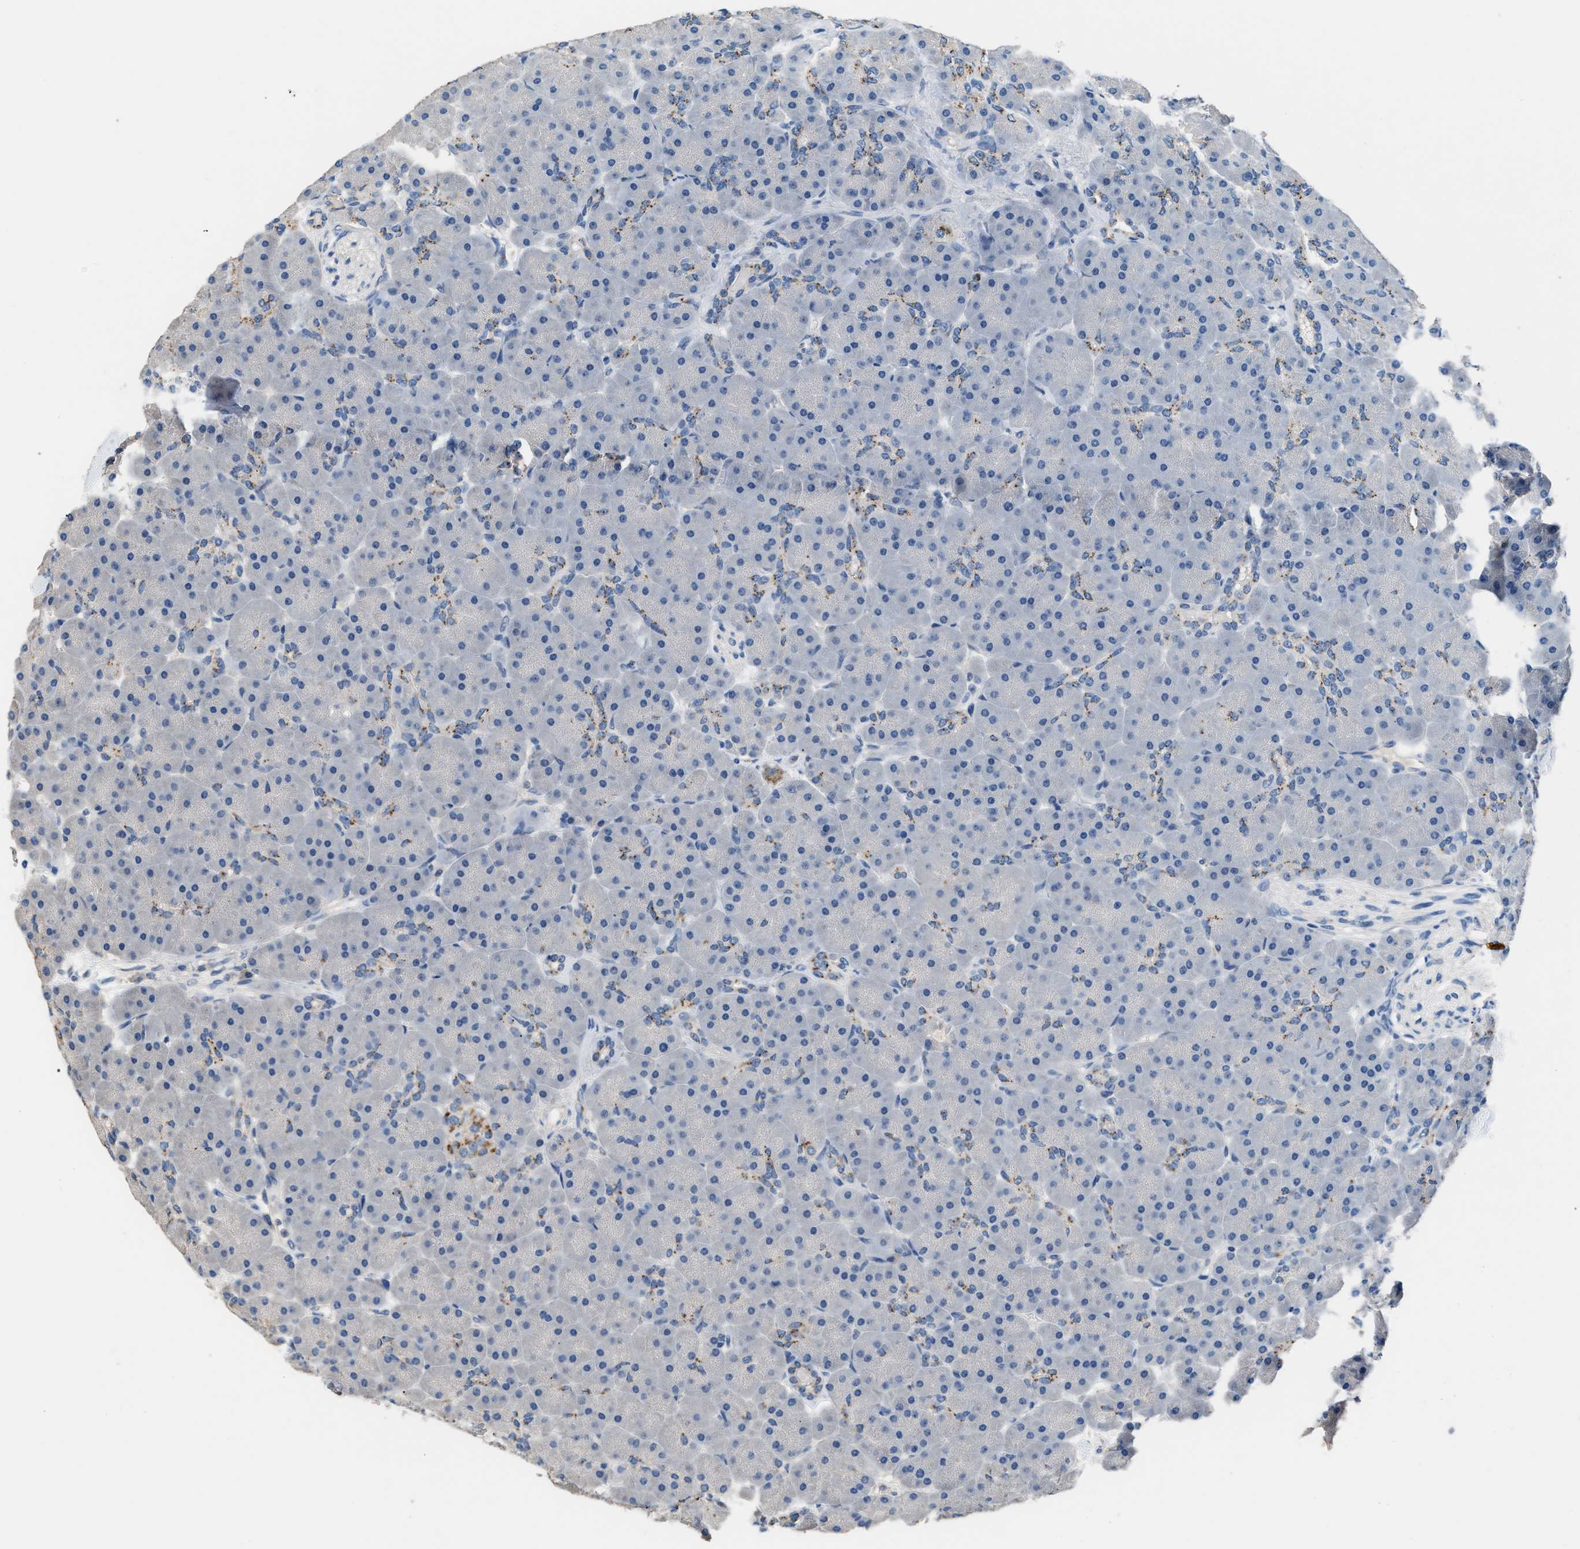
{"staining": {"intensity": "moderate", "quantity": "<25%", "location": "cytoplasmic/membranous"}, "tissue": "pancreas", "cell_type": "Exocrine glandular cells", "image_type": "normal", "snomed": [{"axis": "morphology", "description": "Normal tissue, NOS"}, {"axis": "topography", "description": "Pancreas"}], "caption": "High-power microscopy captured an IHC micrograph of benign pancreas, revealing moderate cytoplasmic/membranous positivity in about <25% of exocrine glandular cells. Nuclei are stained in blue.", "gene": "GOLM1", "patient": {"sex": "male", "age": 66}}